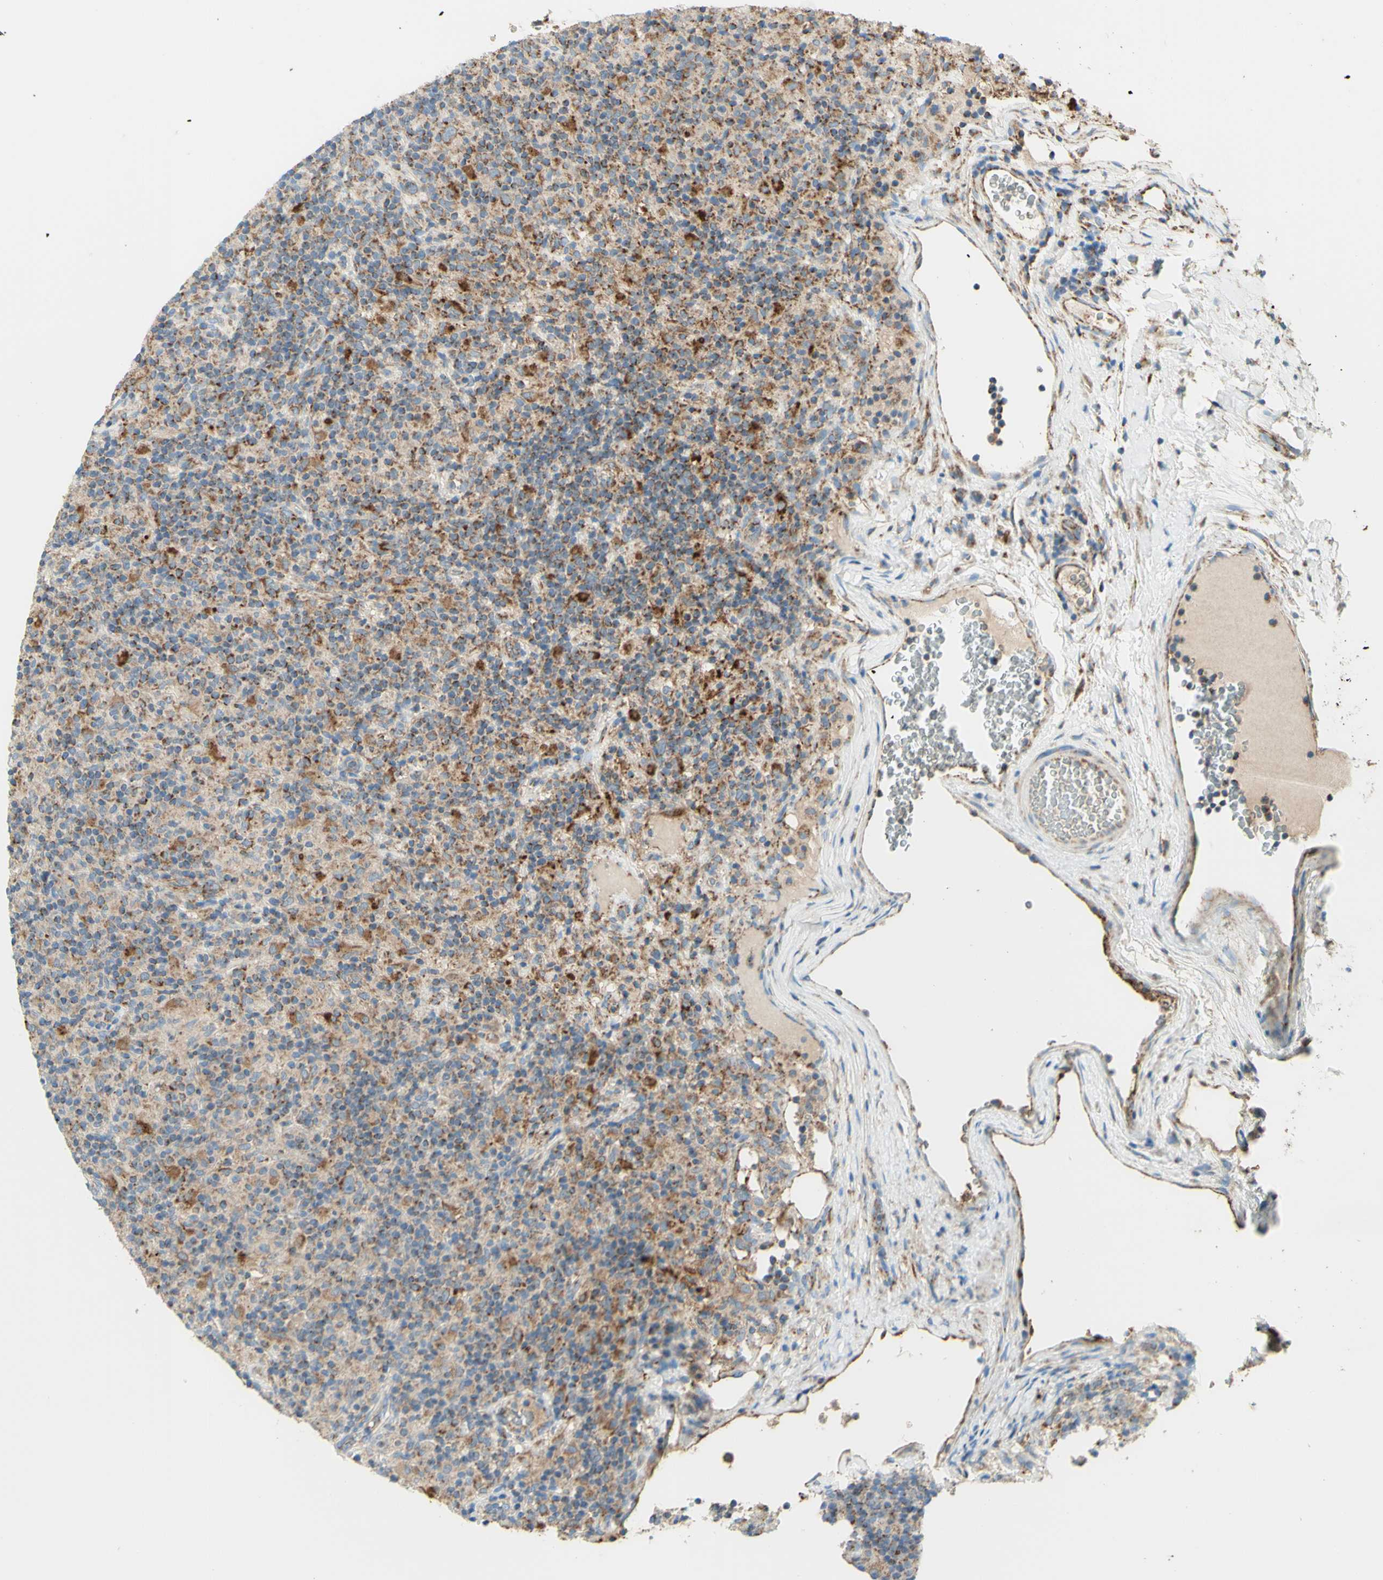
{"staining": {"intensity": "moderate", "quantity": ">75%", "location": "cytoplasmic/membranous"}, "tissue": "lymphoma", "cell_type": "Tumor cells", "image_type": "cancer", "snomed": [{"axis": "morphology", "description": "Hodgkin's disease, NOS"}, {"axis": "topography", "description": "Lymph node"}], "caption": "Moderate cytoplasmic/membranous protein expression is identified in about >75% of tumor cells in Hodgkin's disease.", "gene": "ARMC10", "patient": {"sex": "male", "age": 70}}